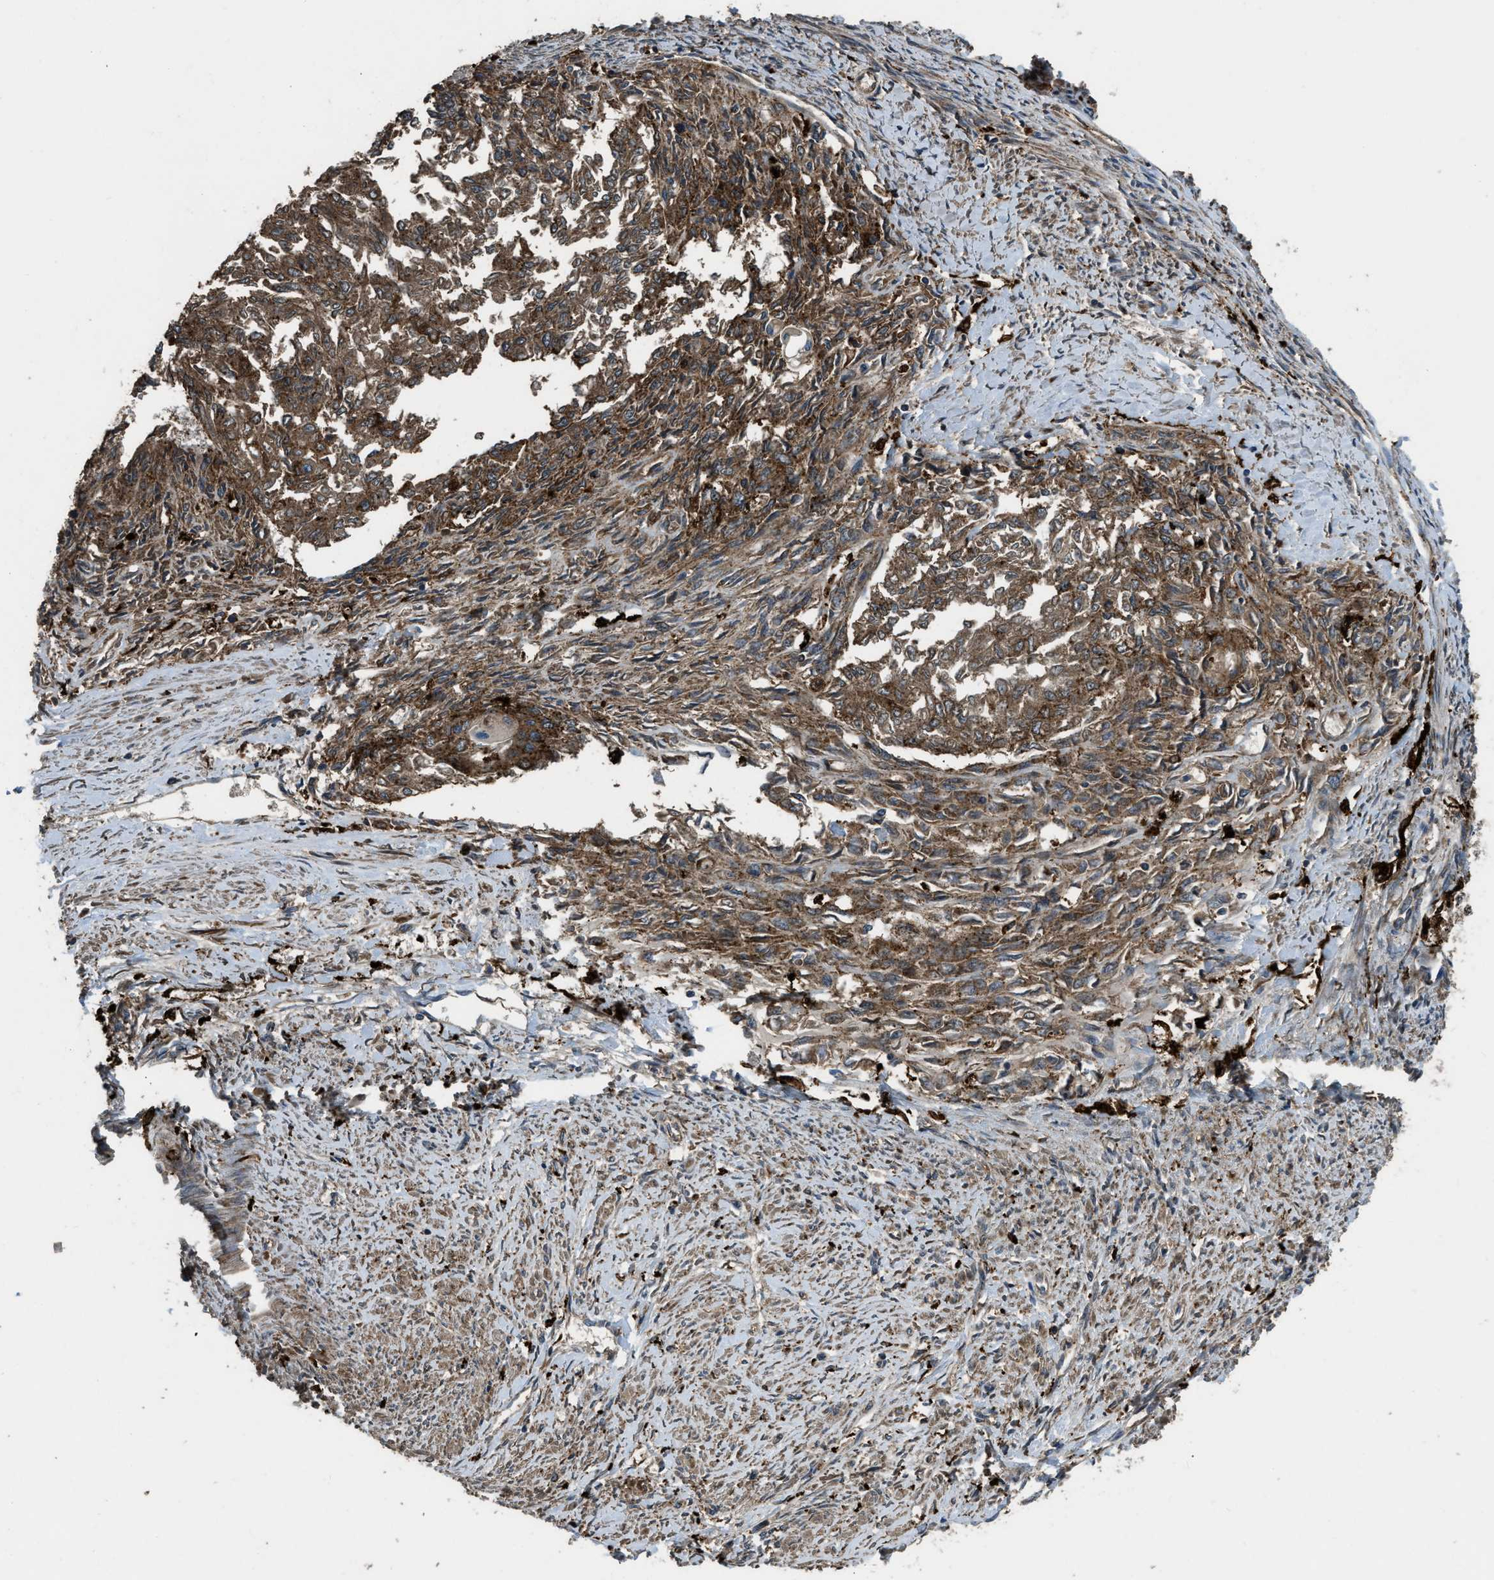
{"staining": {"intensity": "strong", "quantity": ">75%", "location": "cytoplasmic/membranous"}, "tissue": "endometrial cancer", "cell_type": "Tumor cells", "image_type": "cancer", "snomed": [{"axis": "morphology", "description": "Adenocarcinoma, NOS"}, {"axis": "topography", "description": "Endometrium"}], "caption": "A brown stain highlights strong cytoplasmic/membranous positivity of a protein in human endometrial adenocarcinoma tumor cells.", "gene": "GGH", "patient": {"sex": "female", "age": 32}}